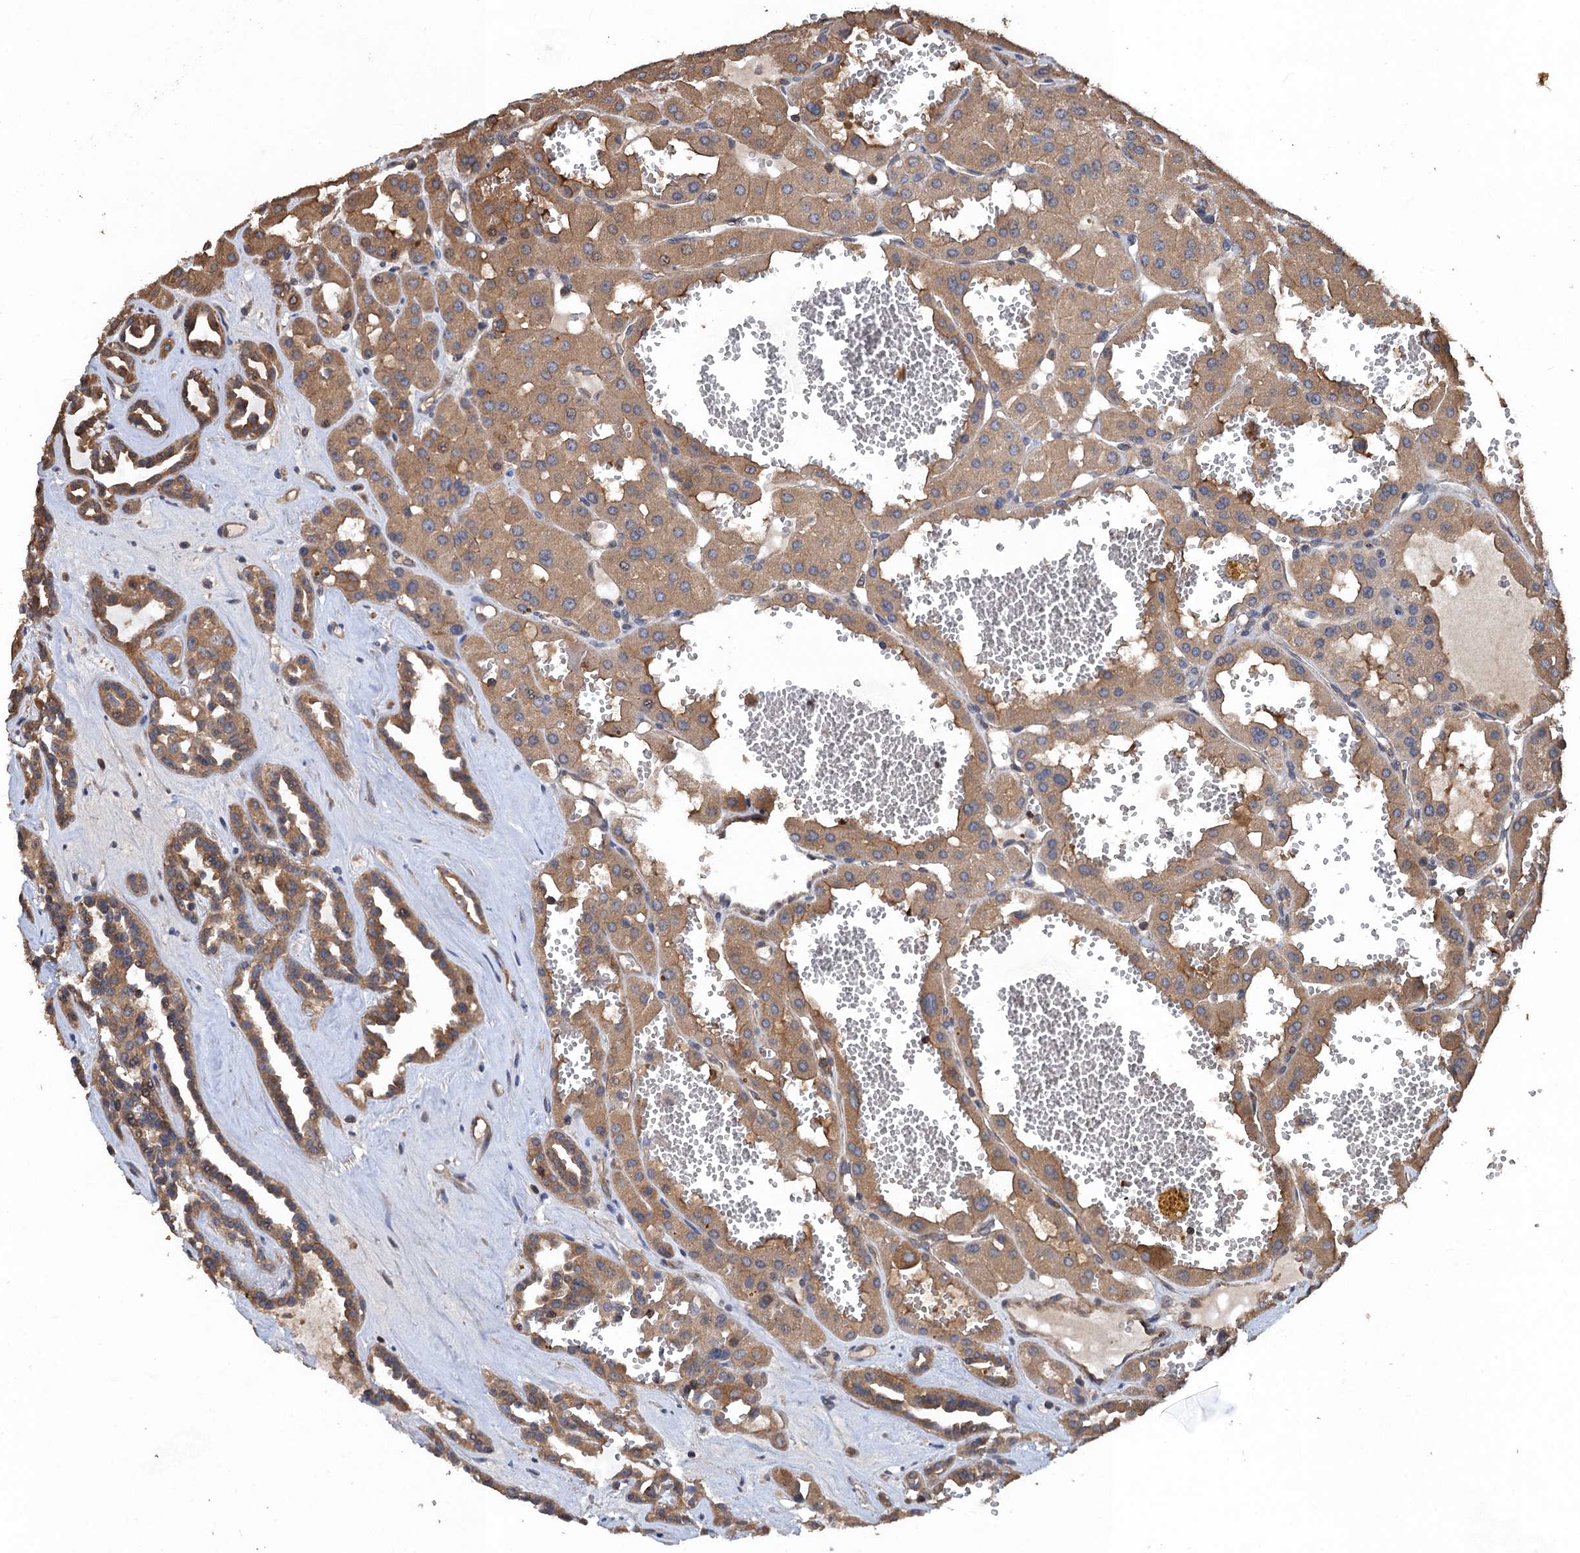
{"staining": {"intensity": "moderate", "quantity": ">75%", "location": "cytoplasmic/membranous"}, "tissue": "renal cancer", "cell_type": "Tumor cells", "image_type": "cancer", "snomed": [{"axis": "morphology", "description": "Carcinoma, NOS"}, {"axis": "topography", "description": "Kidney"}], "caption": "This histopathology image reveals immunohistochemistry staining of renal carcinoma, with medium moderate cytoplasmic/membranous expression in approximately >75% of tumor cells.", "gene": "PPP4R1", "patient": {"sex": "female", "age": 75}}